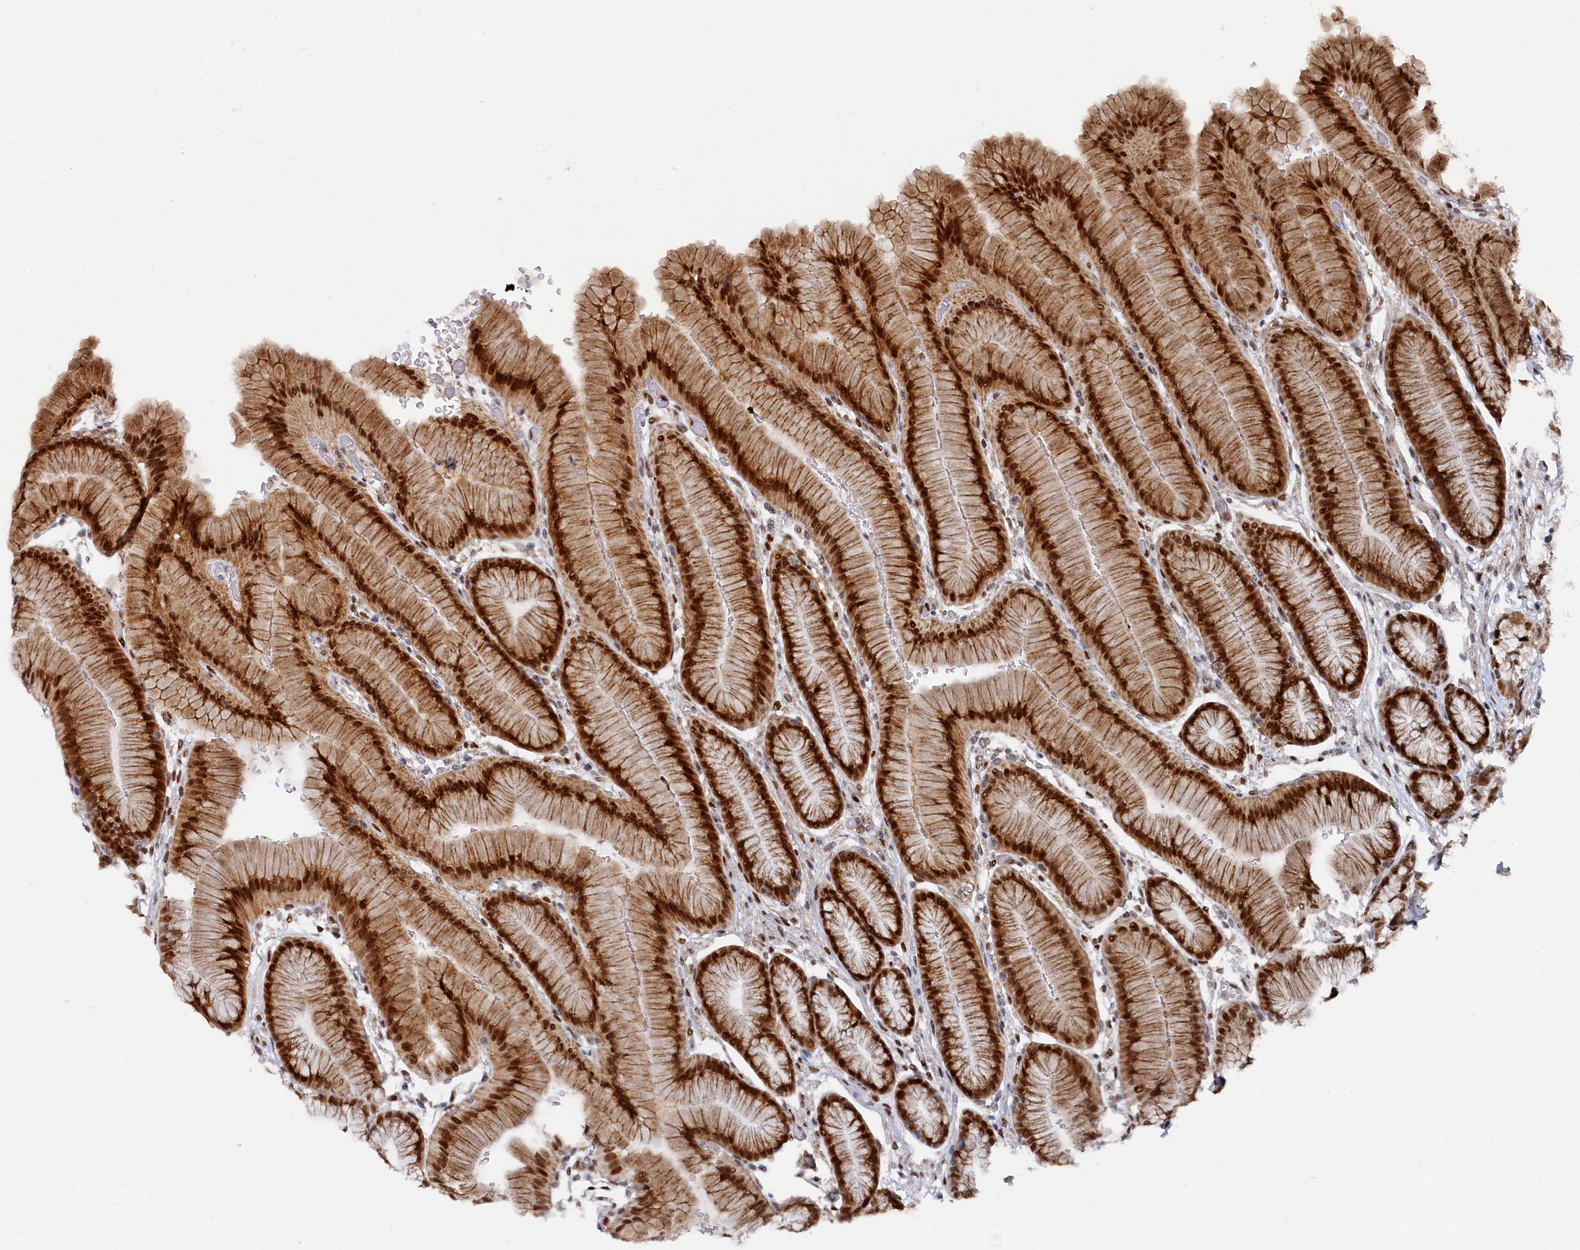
{"staining": {"intensity": "strong", "quantity": ">75%", "location": "cytoplasmic/membranous,nuclear"}, "tissue": "stomach", "cell_type": "Glandular cells", "image_type": "normal", "snomed": [{"axis": "morphology", "description": "Normal tissue, NOS"}, {"axis": "morphology", "description": "Adenocarcinoma, NOS"}, {"axis": "morphology", "description": "Adenocarcinoma, High grade"}, {"axis": "topography", "description": "Stomach, upper"}, {"axis": "topography", "description": "Stomach"}], "caption": "Stomach stained with immunohistochemistry displays strong cytoplasmic/membranous,nuclear expression in approximately >75% of glandular cells. Using DAB (3,3'-diaminobenzidine) (brown) and hematoxylin (blue) stains, captured at high magnification using brightfield microscopy.", "gene": "BUB3", "patient": {"sex": "female", "age": 65}}